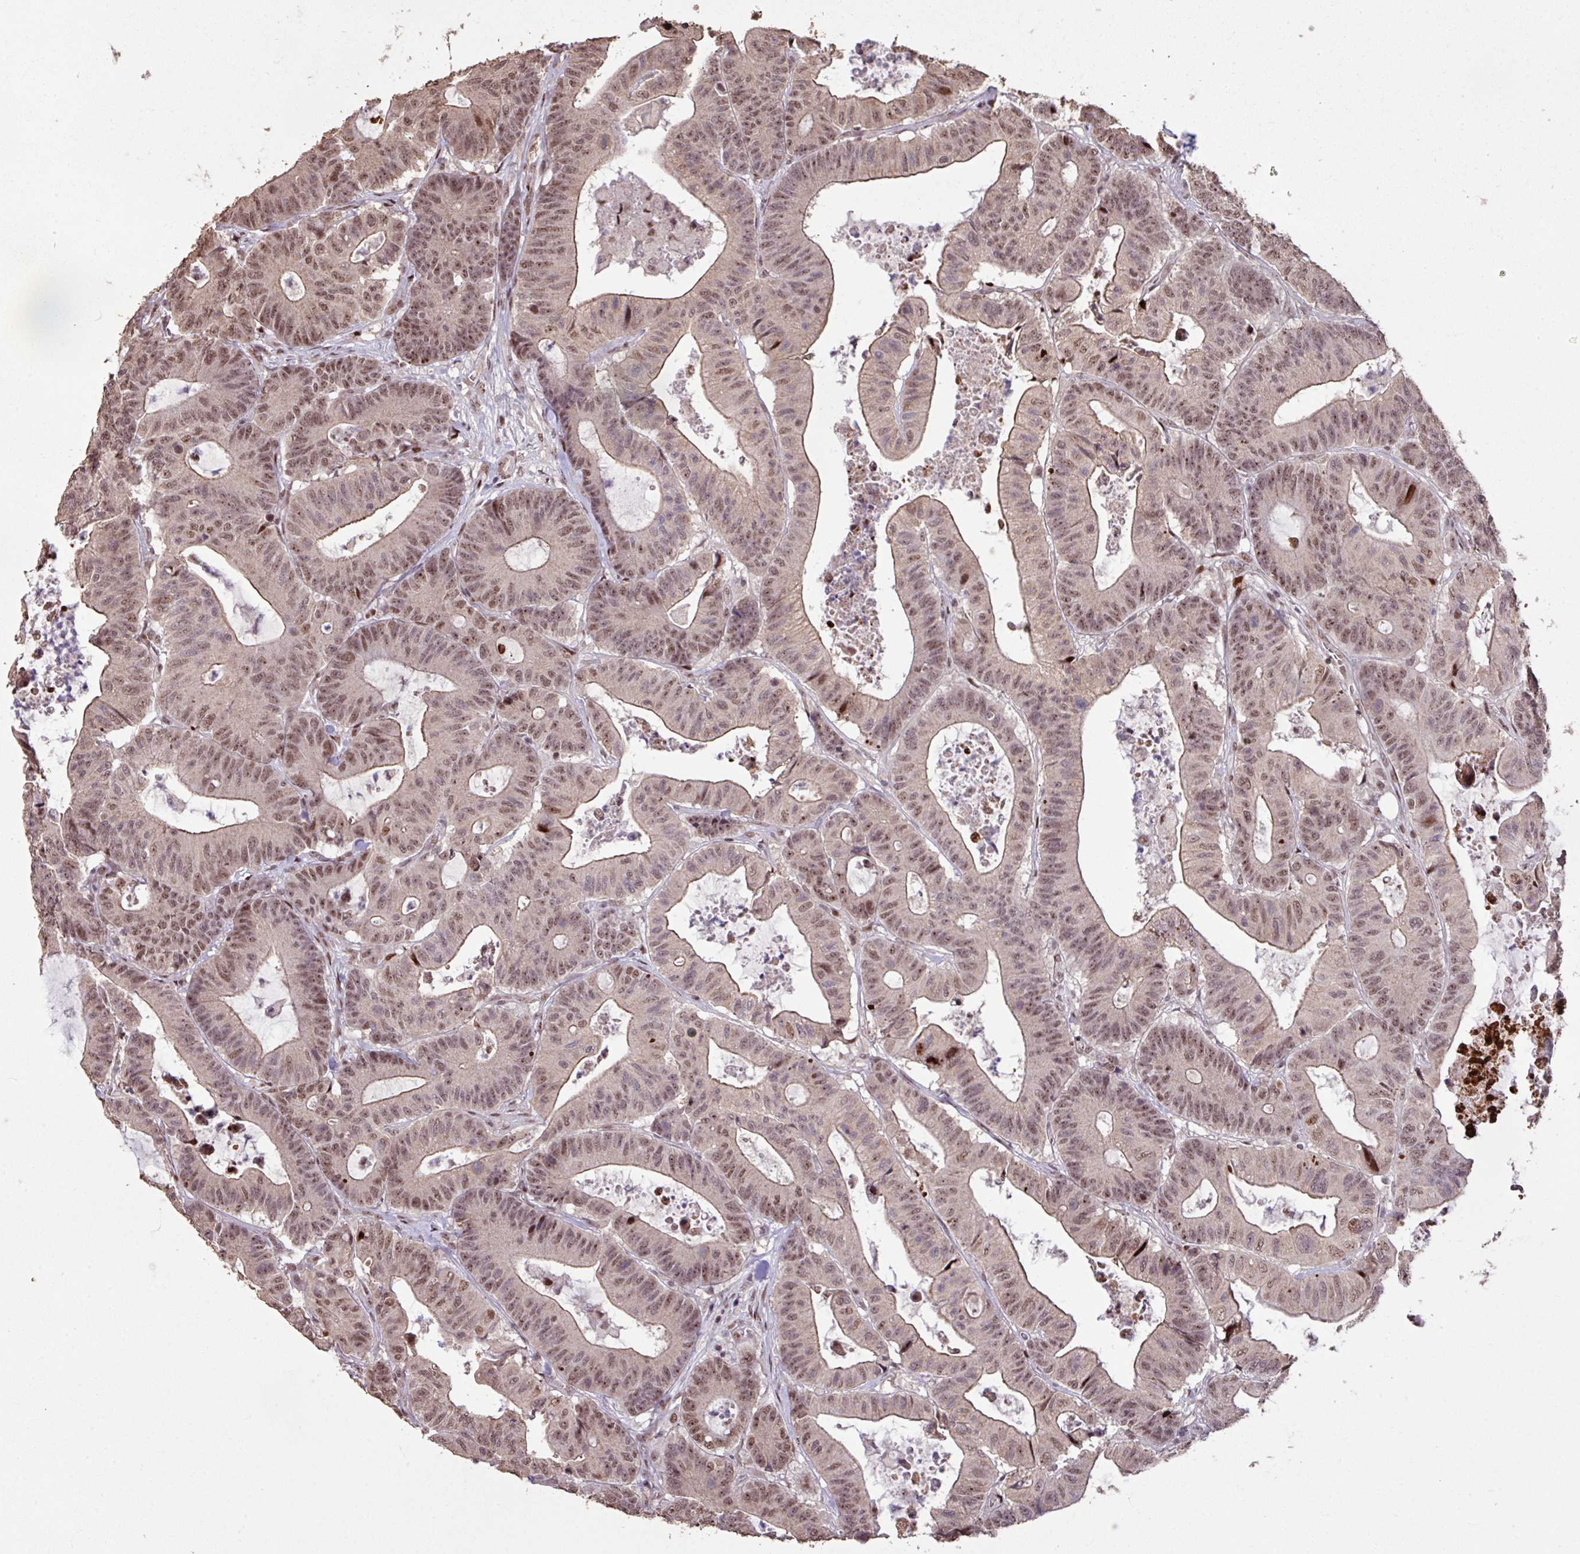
{"staining": {"intensity": "moderate", "quantity": ">75%", "location": "cytoplasmic/membranous,nuclear"}, "tissue": "colorectal cancer", "cell_type": "Tumor cells", "image_type": "cancer", "snomed": [{"axis": "morphology", "description": "Adenocarcinoma, NOS"}, {"axis": "topography", "description": "Colon"}], "caption": "An immunohistochemistry (IHC) histopathology image of neoplastic tissue is shown. Protein staining in brown highlights moderate cytoplasmic/membranous and nuclear positivity in colorectal cancer within tumor cells. The staining was performed using DAB to visualize the protein expression in brown, while the nuclei were stained in blue with hematoxylin (Magnification: 20x).", "gene": "ZNF709", "patient": {"sex": "female", "age": 84}}